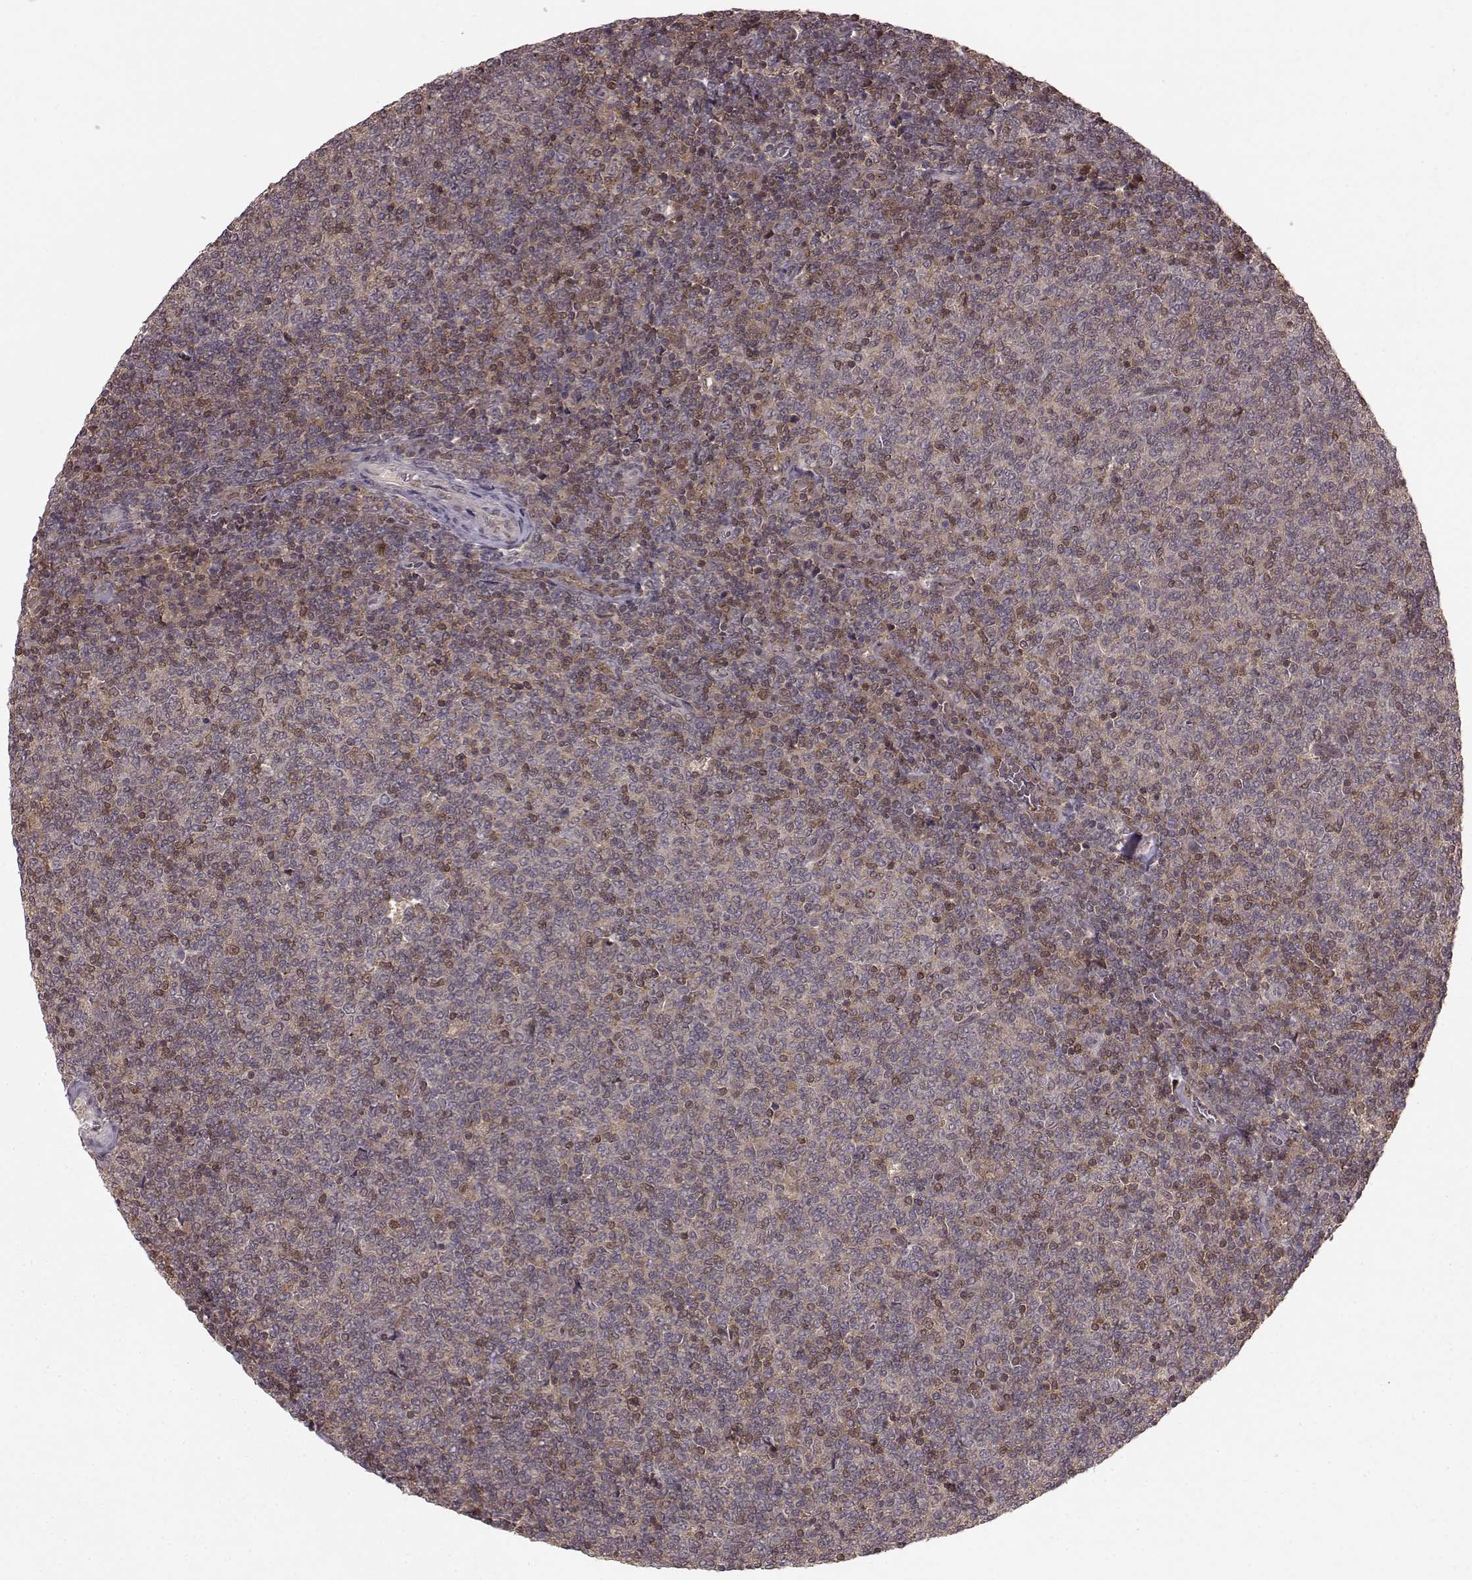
{"staining": {"intensity": "weak", "quantity": "<25%", "location": "cytoplasmic/membranous"}, "tissue": "lymphoma", "cell_type": "Tumor cells", "image_type": "cancer", "snomed": [{"axis": "morphology", "description": "Malignant lymphoma, non-Hodgkin's type, Low grade"}, {"axis": "topography", "description": "Lymph node"}], "caption": "Immunohistochemistry (IHC) histopathology image of neoplastic tissue: low-grade malignant lymphoma, non-Hodgkin's type stained with DAB demonstrates no significant protein positivity in tumor cells. The staining is performed using DAB (3,3'-diaminobenzidine) brown chromogen with nuclei counter-stained in using hematoxylin.", "gene": "GSS", "patient": {"sex": "male", "age": 52}}